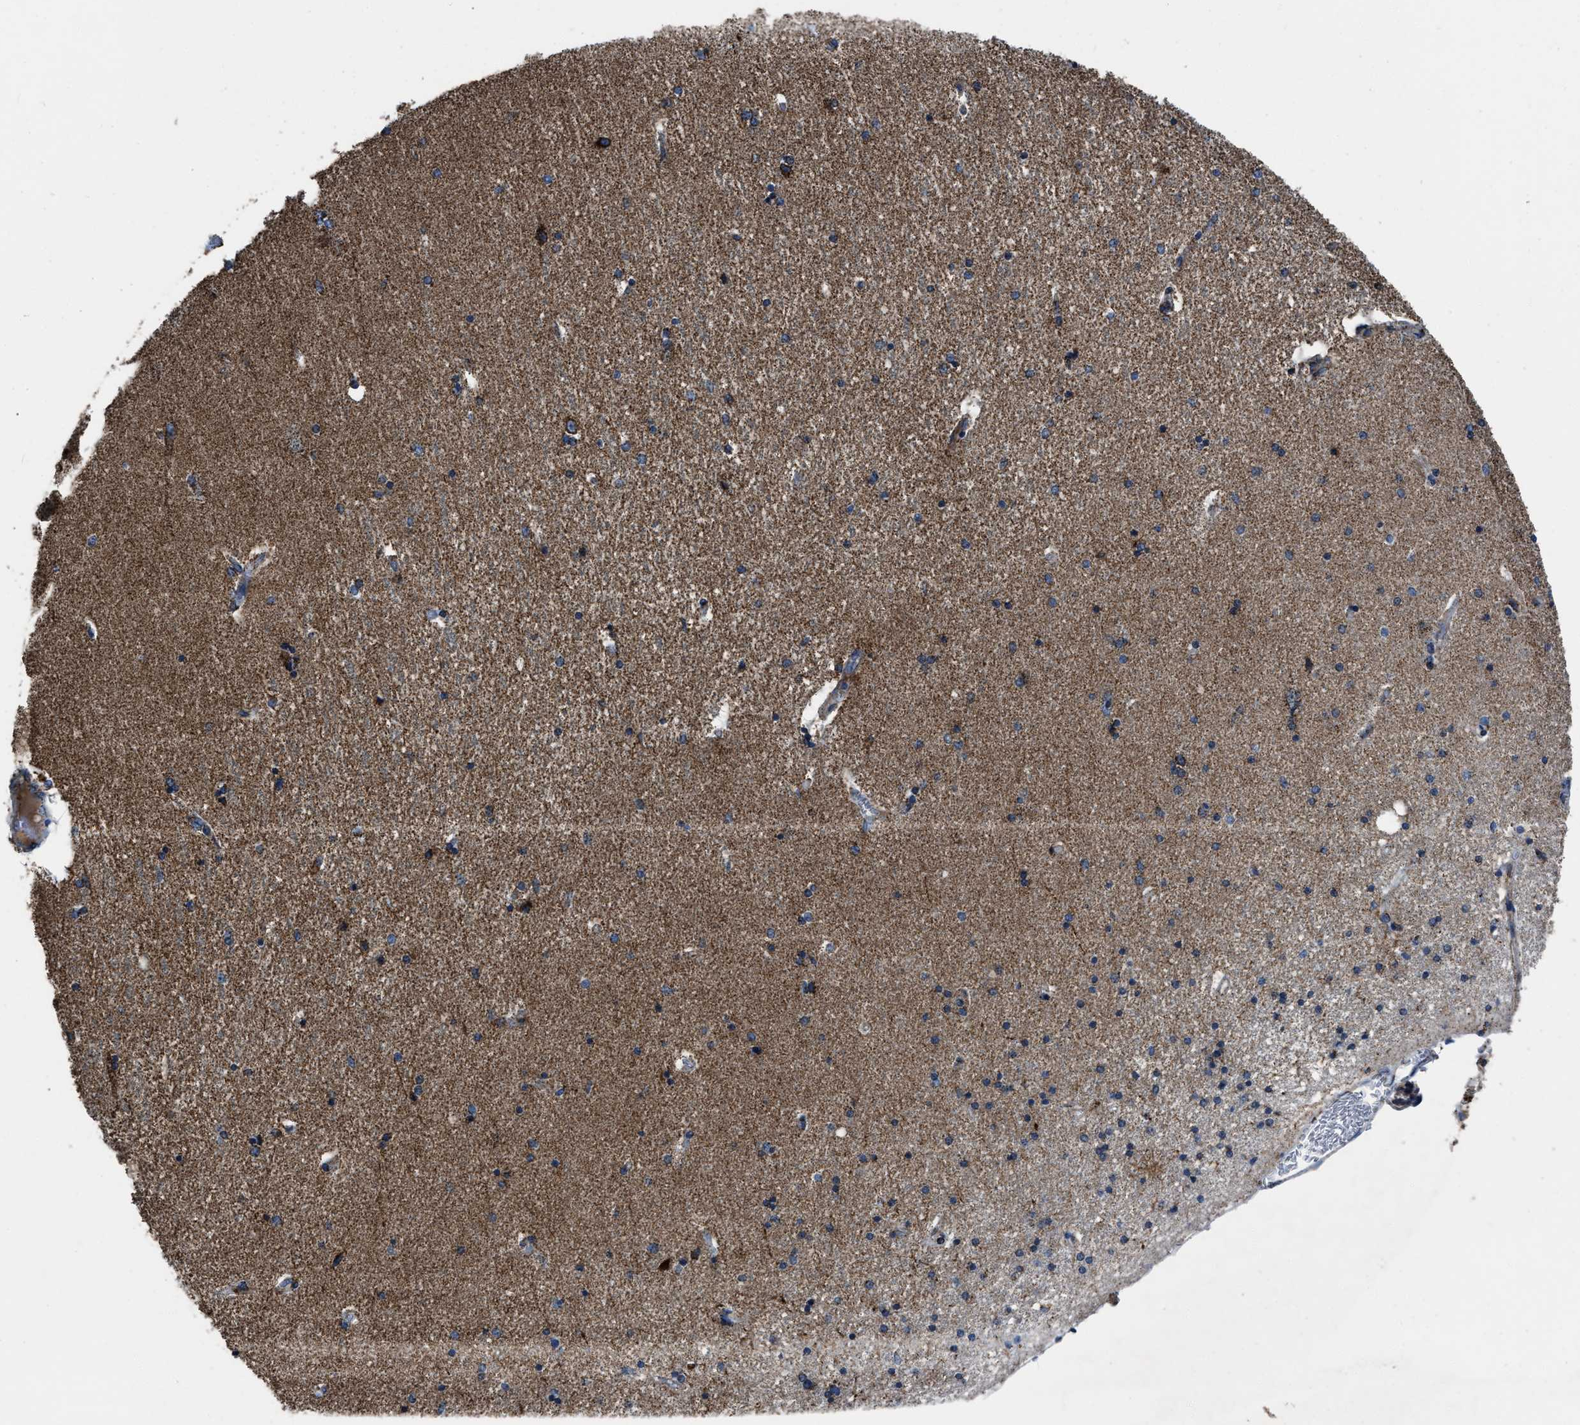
{"staining": {"intensity": "moderate", "quantity": ">75%", "location": "cytoplasmic/membranous"}, "tissue": "hippocampus", "cell_type": "Glial cells", "image_type": "normal", "snomed": [{"axis": "morphology", "description": "Normal tissue, NOS"}, {"axis": "topography", "description": "Hippocampus"}], "caption": "Immunohistochemical staining of normal human hippocampus reveals medium levels of moderate cytoplasmic/membranous positivity in about >75% of glial cells.", "gene": "NSD3", "patient": {"sex": "female", "age": 54}}